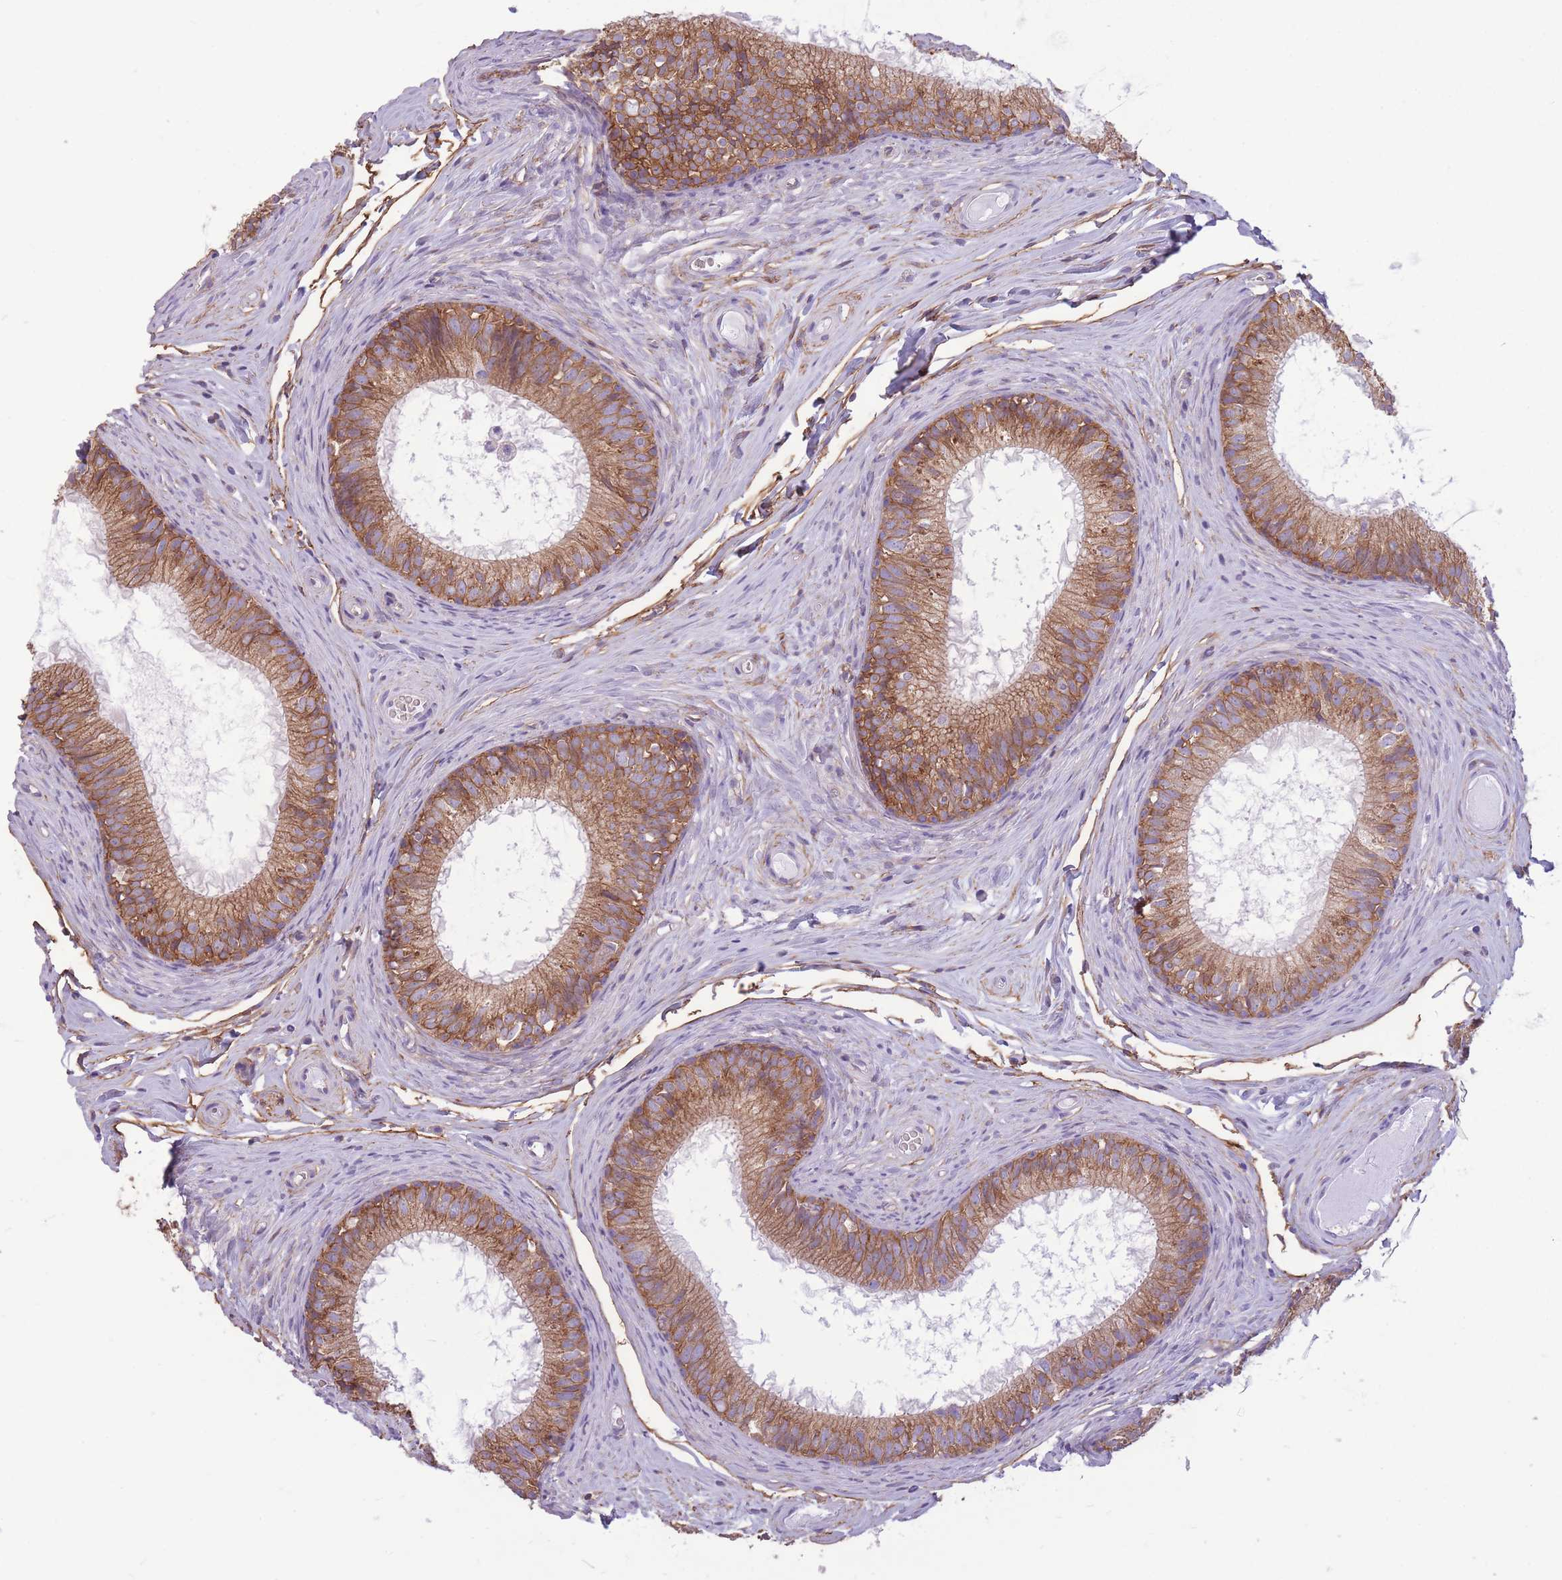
{"staining": {"intensity": "strong", "quantity": ">75%", "location": "cytoplasmic/membranous"}, "tissue": "epididymis", "cell_type": "Glandular cells", "image_type": "normal", "snomed": [{"axis": "morphology", "description": "Normal tissue, NOS"}, {"axis": "topography", "description": "Epididymis"}], "caption": "IHC image of normal human epididymis stained for a protein (brown), which demonstrates high levels of strong cytoplasmic/membranous expression in approximately >75% of glandular cells.", "gene": "ADD1", "patient": {"sex": "male", "age": 25}}